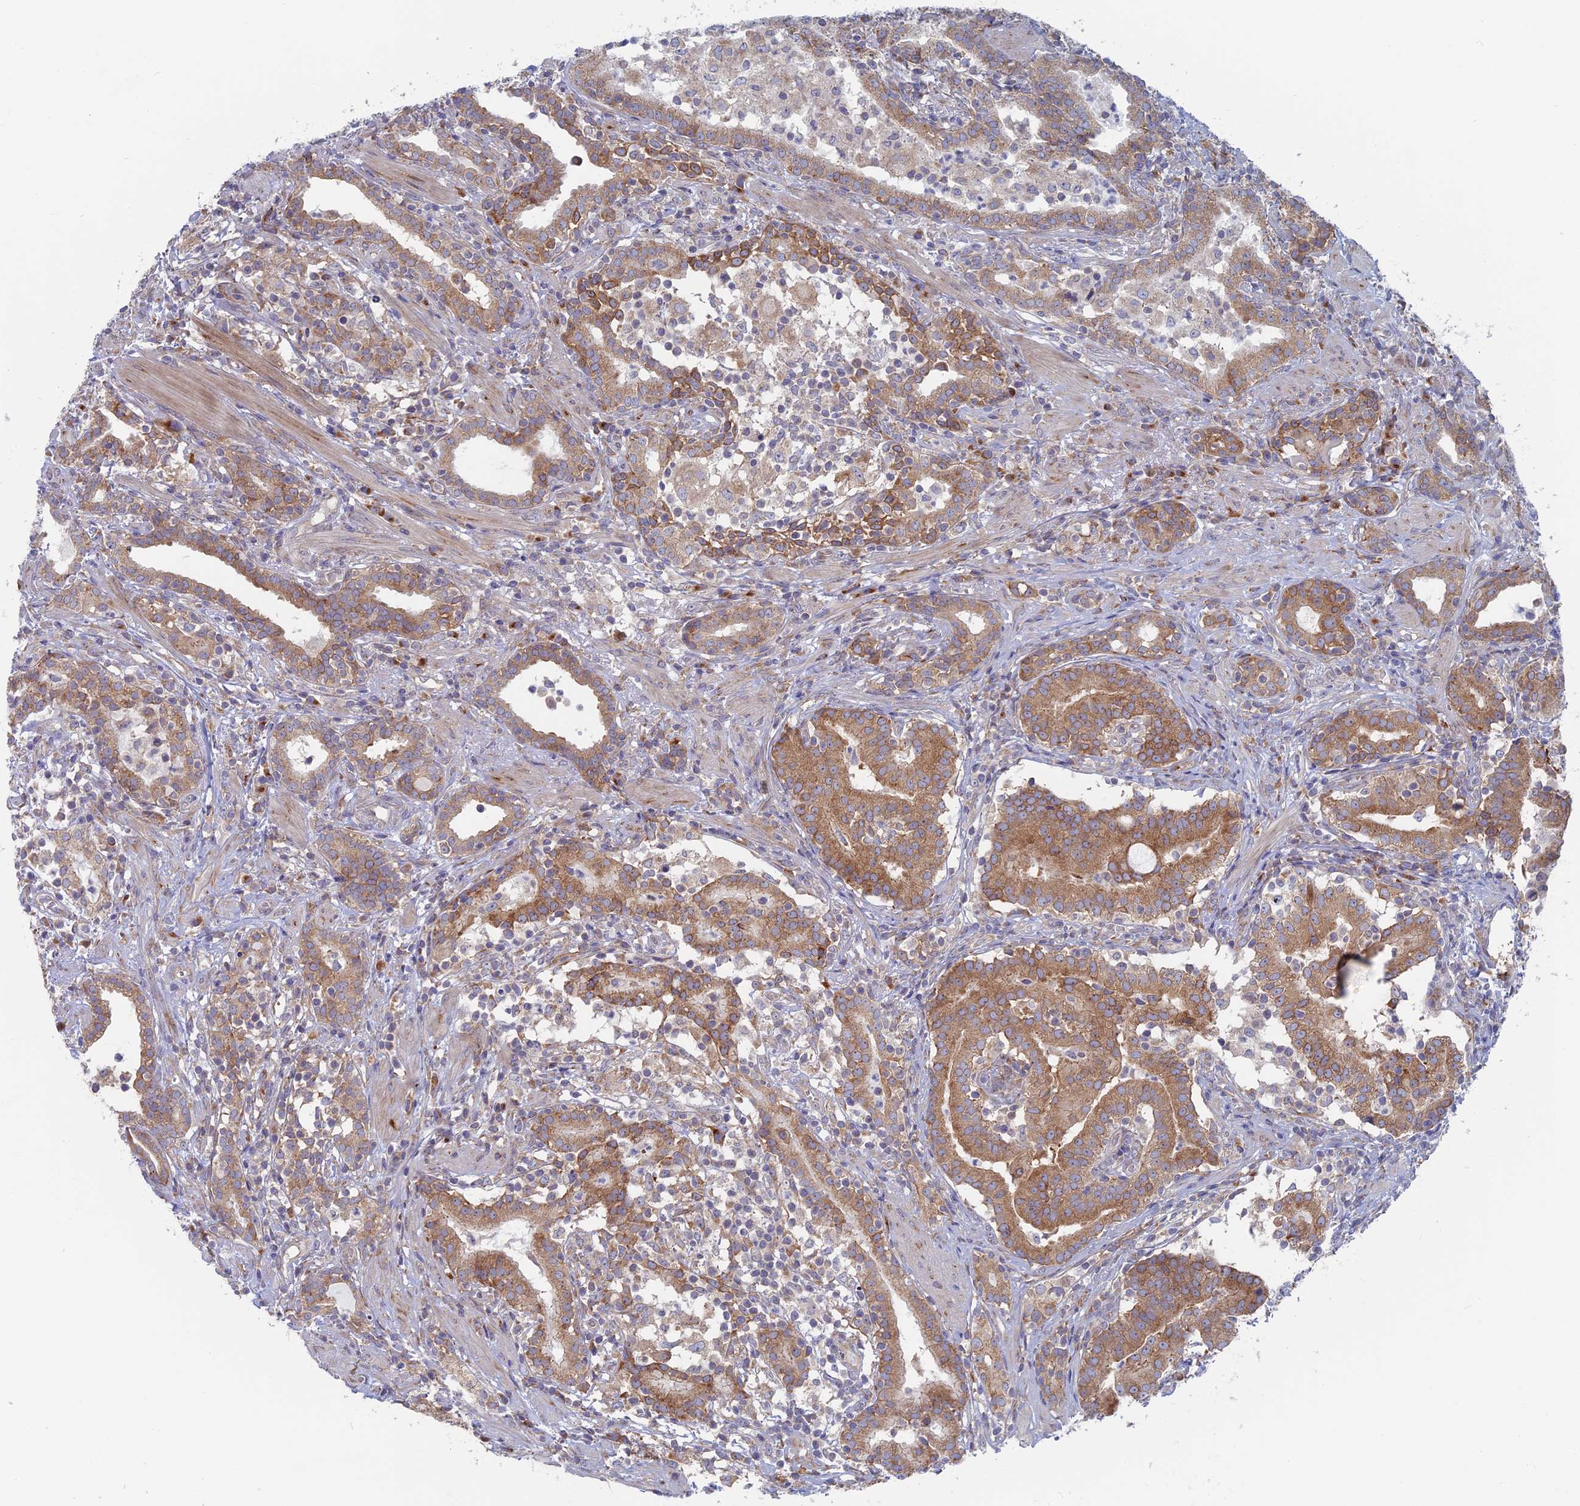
{"staining": {"intensity": "moderate", "quantity": ">75%", "location": "cytoplasmic/membranous"}, "tissue": "prostate cancer", "cell_type": "Tumor cells", "image_type": "cancer", "snomed": [{"axis": "morphology", "description": "Adenocarcinoma, High grade"}, {"axis": "topography", "description": "Prostate"}], "caption": "Human prostate cancer (high-grade adenocarcinoma) stained for a protein (brown) displays moderate cytoplasmic/membranous positive expression in about >75% of tumor cells.", "gene": "TBC1D30", "patient": {"sex": "male", "age": 67}}